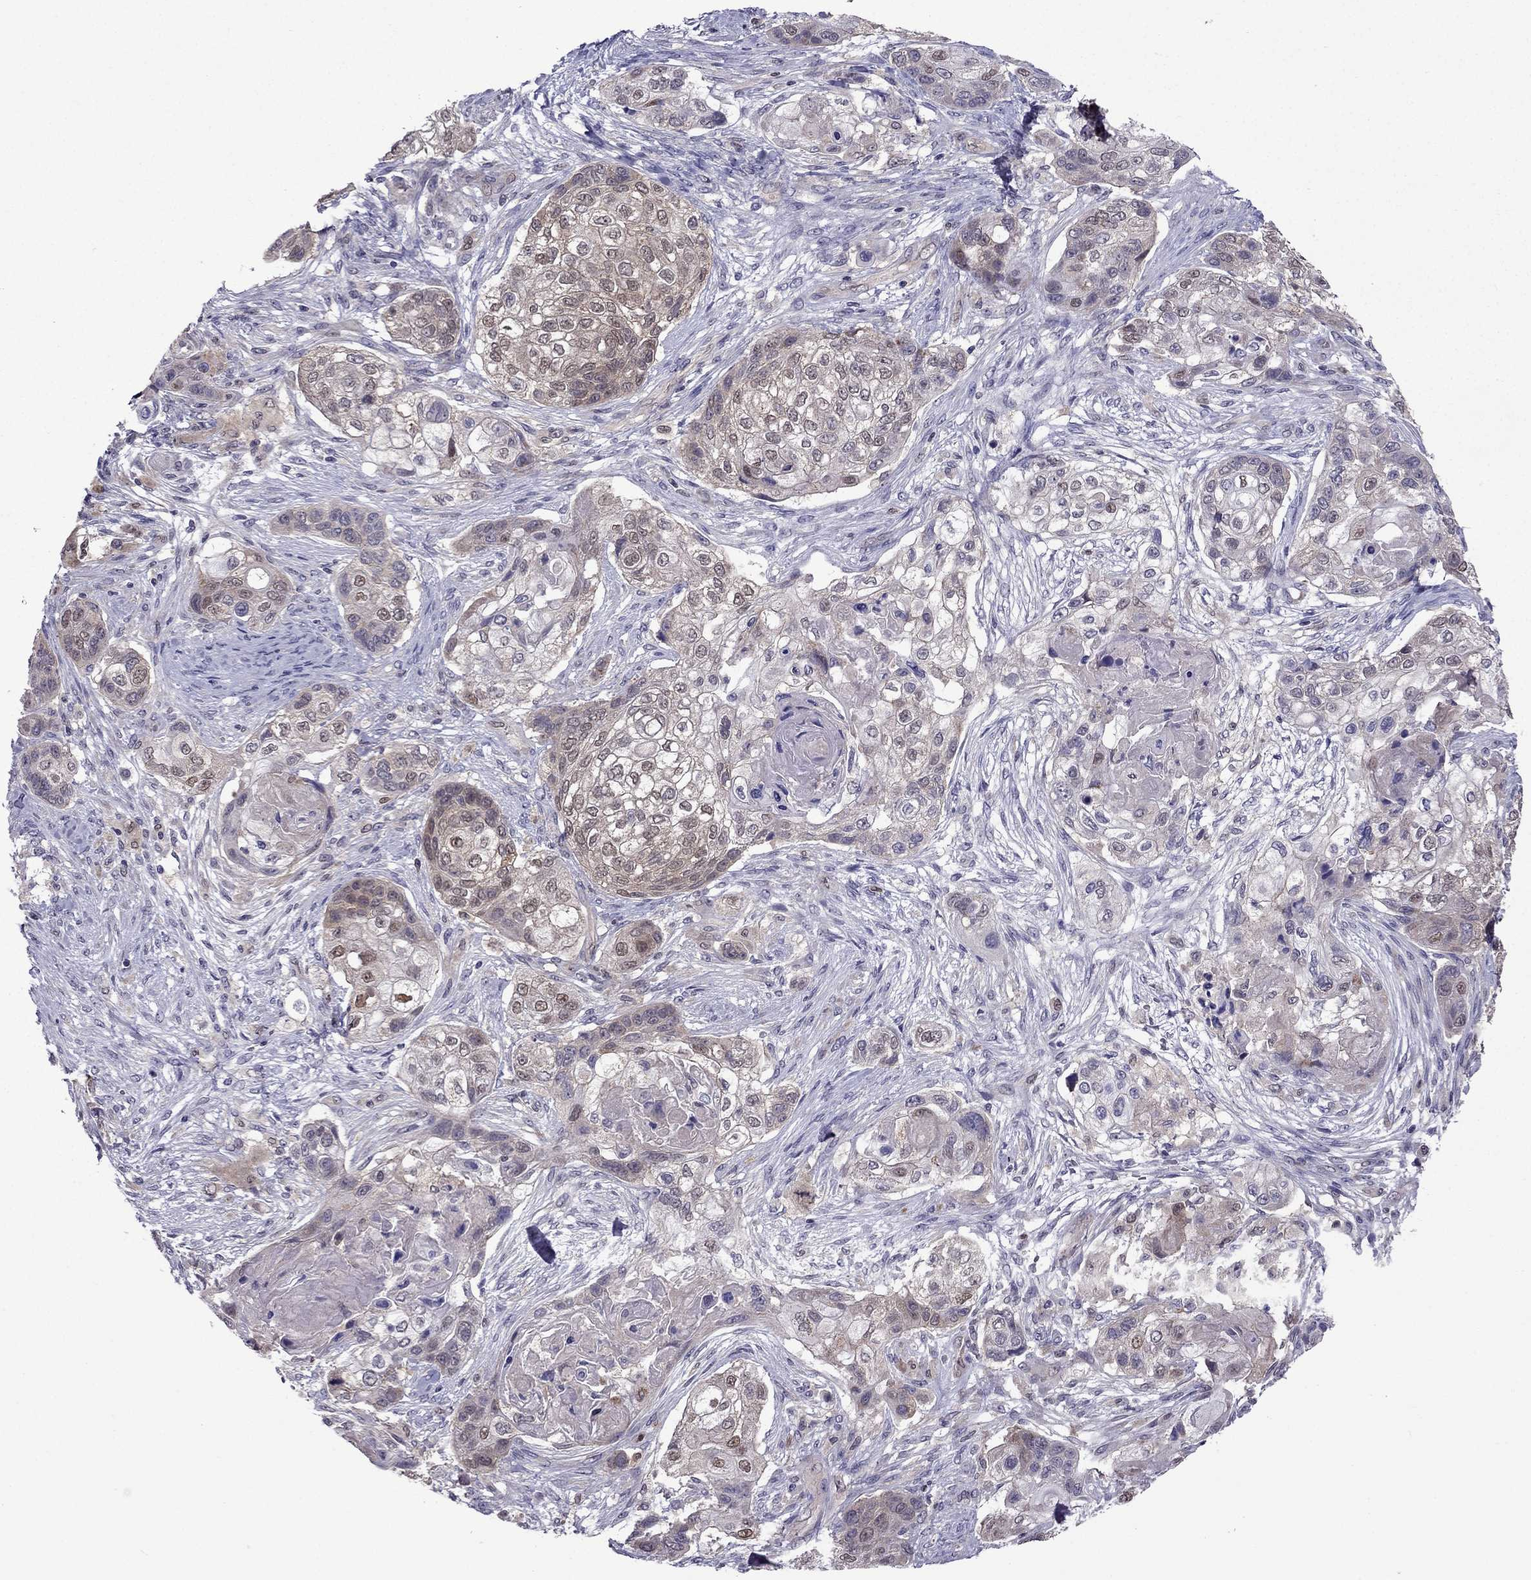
{"staining": {"intensity": "weak", "quantity": "25%-75%", "location": "cytoplasmic/membranous,nuclear"}, "tissue": "lung cancer", "cell_type": "Tumor cells", "image_type": "cancer", "snomed": [{"axis": "morphology", "description": "Squamous cell carcinoma, NOS"}, {"axis": "topography", "description": "Lung"}], "caption": "Tumor cells demonstrate weak cytoplasmic/membranous and nuclear expression in approximately 25%-75% of cells in lung cancer (squamous cell carcinoma).", "gene": "CDK5", "patient": {"sex": "male", "age": 69}}